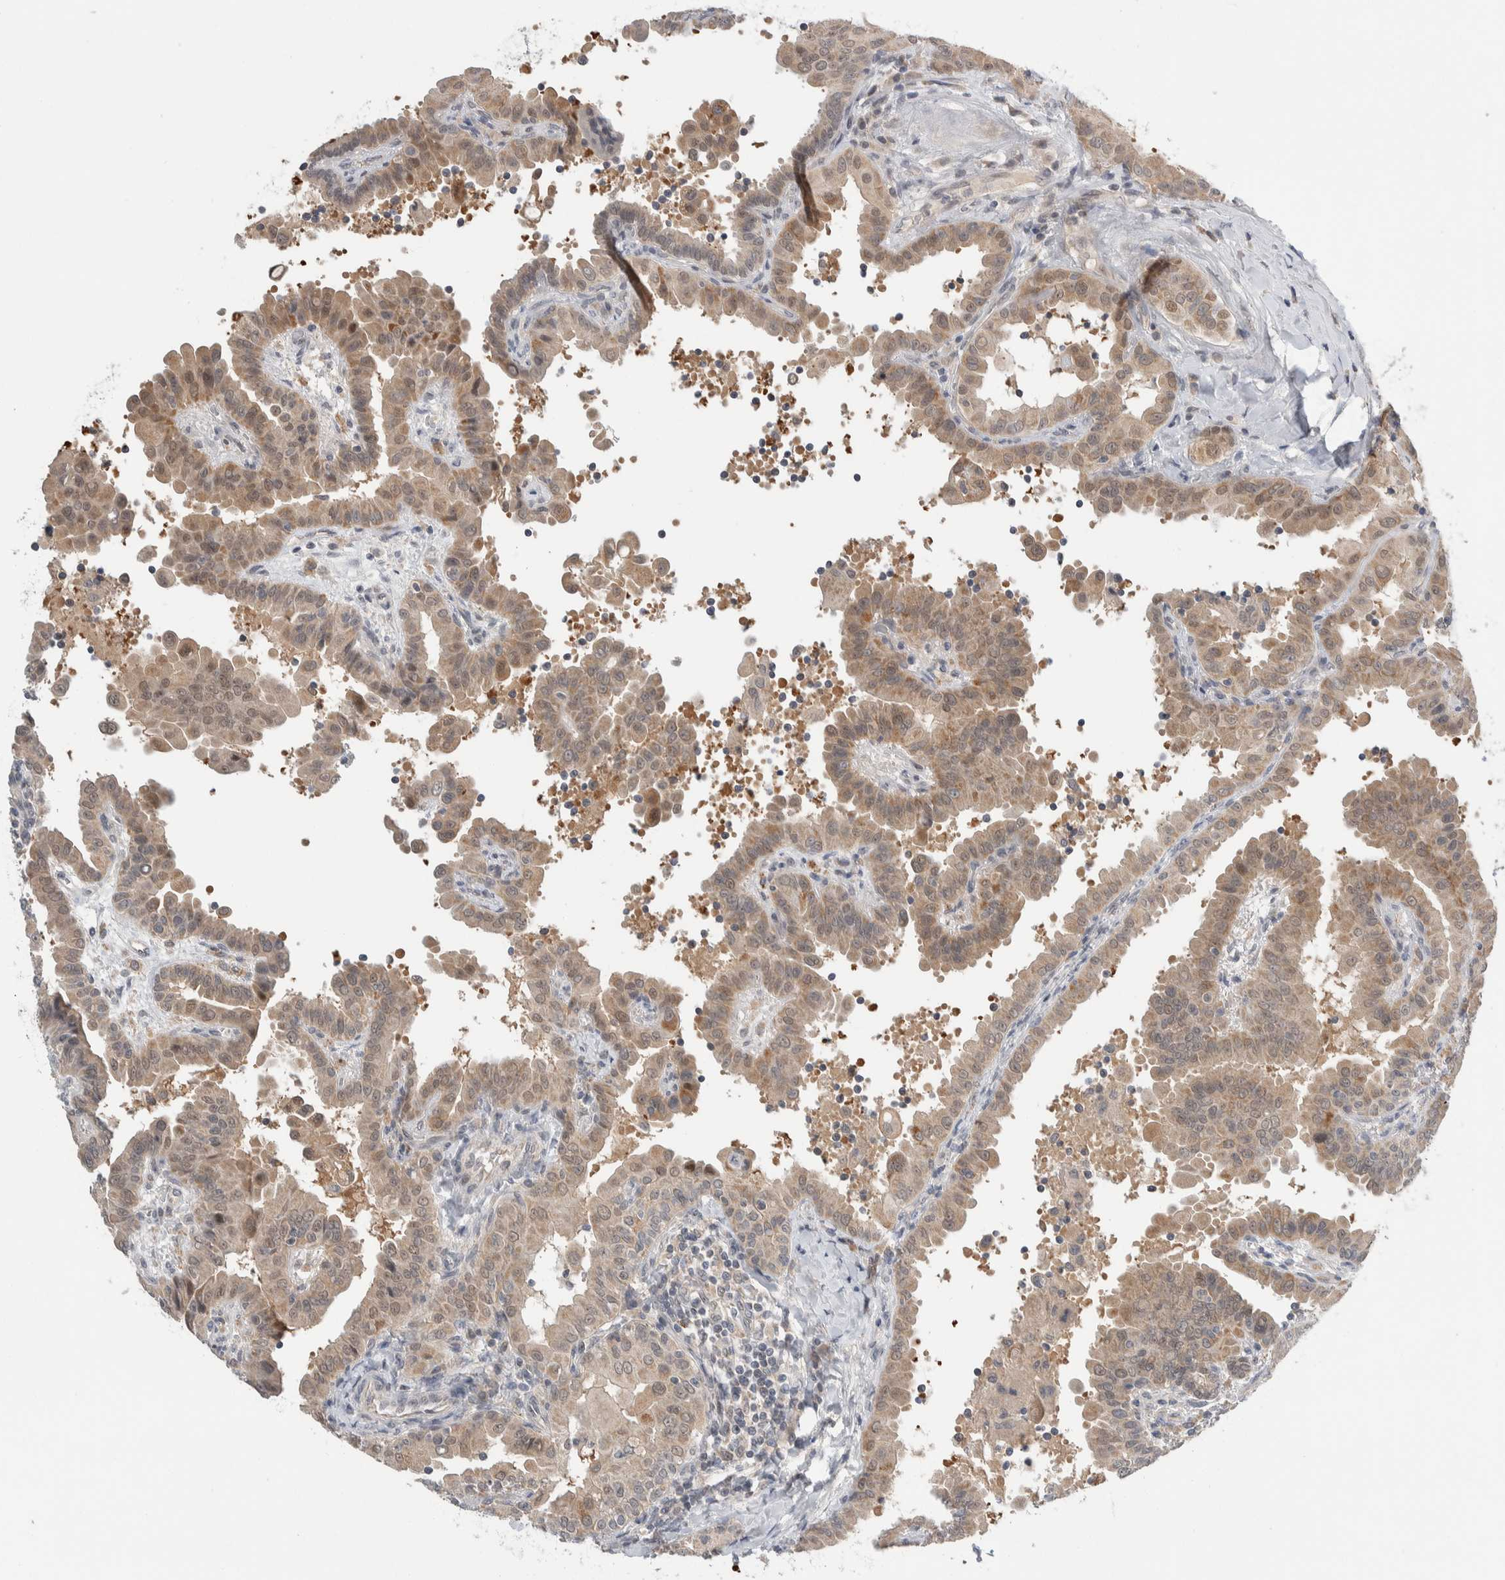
{"staining": {"intensity": "weak", "quantity": ">75%", "location": "cytoplasmic/membranous,nuclear"}, "tissue": "thyroid cancer", "cell_type": "Tumor cells", "image_type": "cancer", "snomed": [{"axis": "morphology", "description": "Papillary adenocarcinoma, NOS"}, {"axis": "topography", "description": "Thyroid gland"}], "caption": "Brown immunohistochemical staining in human thyroid papillary adenocarcinoma reveals weak cytoplasmic/membranous and nuclear positivity in approximately >75% of tumor cells.", "gene": "SHPK", "patient": {"sex": "male", "age": 33}}